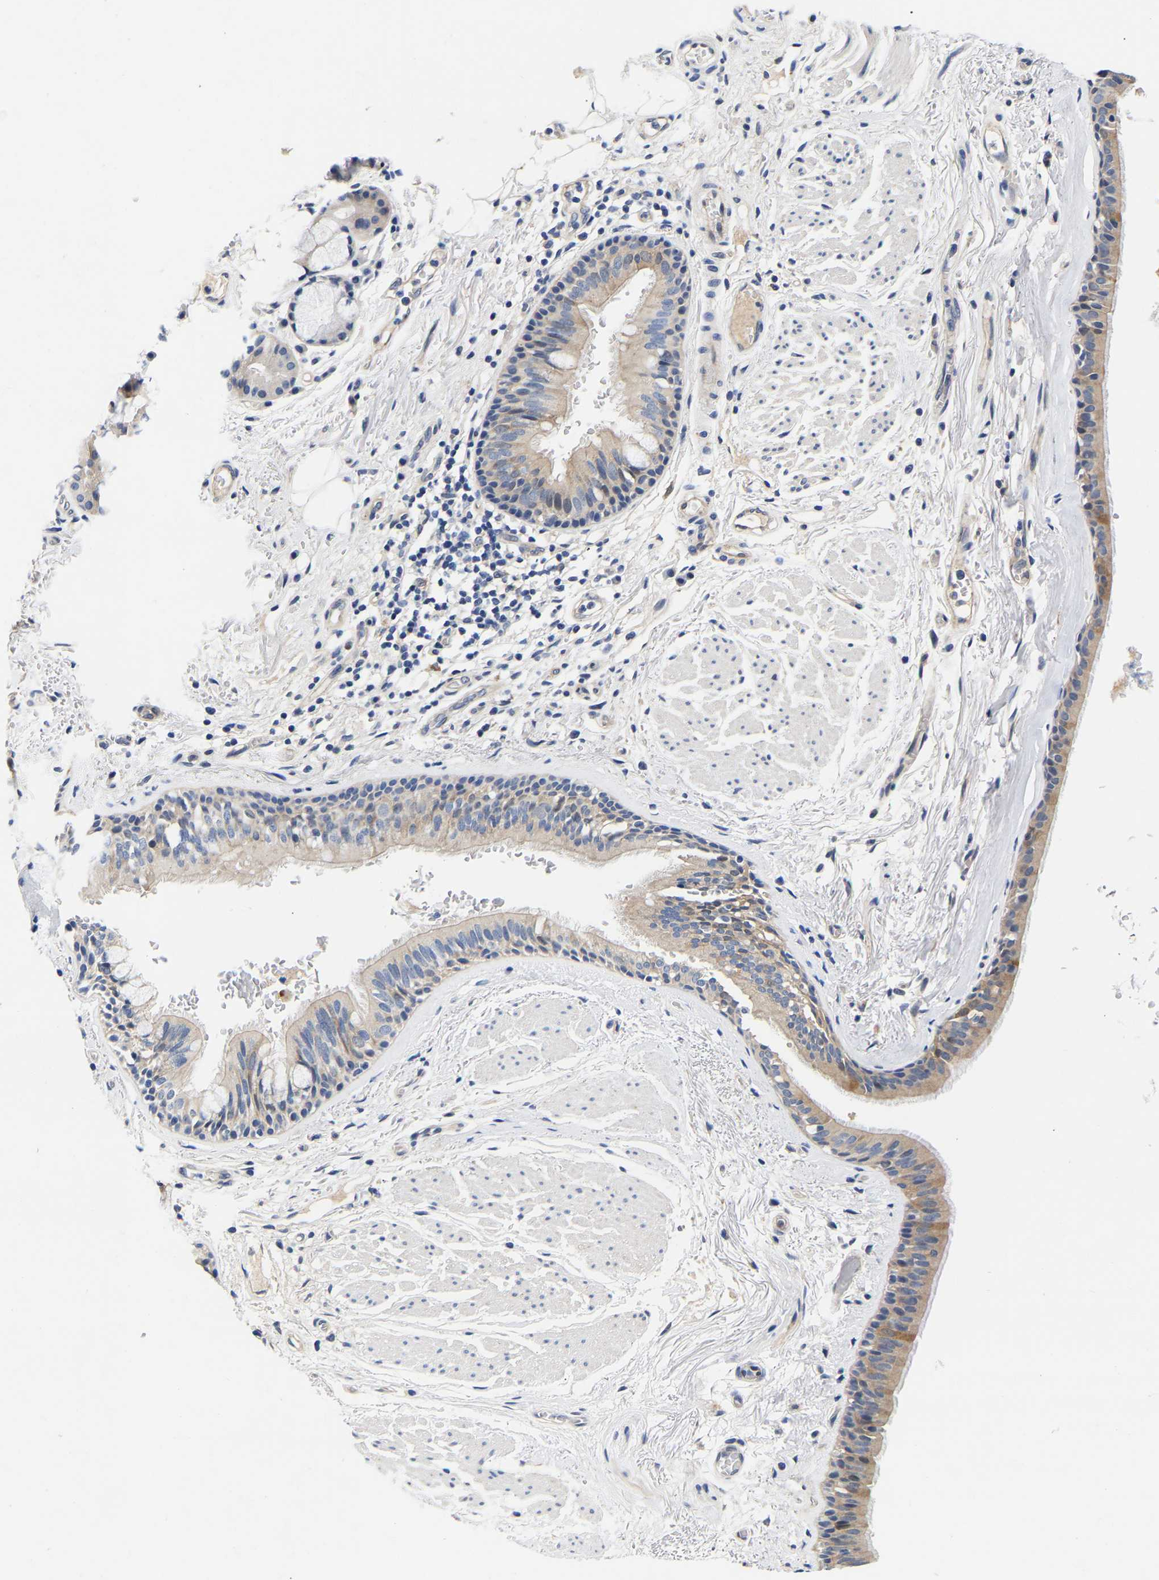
{"staining": {"intensity": "weak", "quantity": "25%-75%", "location": "cytoplasmic/membranous"}, "tissue": "bronchus", "cell_type": "Respiratory epithelial cells", "image_type": "normal", "snomed": [{"axis": "morphology", "description": "Normal tissue, NOS"}, {"axis": "topography", "description": "Cartilage tissue"}], "caption": "Protein analysis of benign bronchus shows weak cytoplasmic/membranous staining in about 25%-75% of respiratory epithelial cells. The protein is stained brown, and the nuclei are stained in blue (DAB (3,3'-diaminobenzidine) IHC with brightfield microscopy, high magnification).", "gene": "CCDC6", "patient": {"sex": "female", "age": 63}}